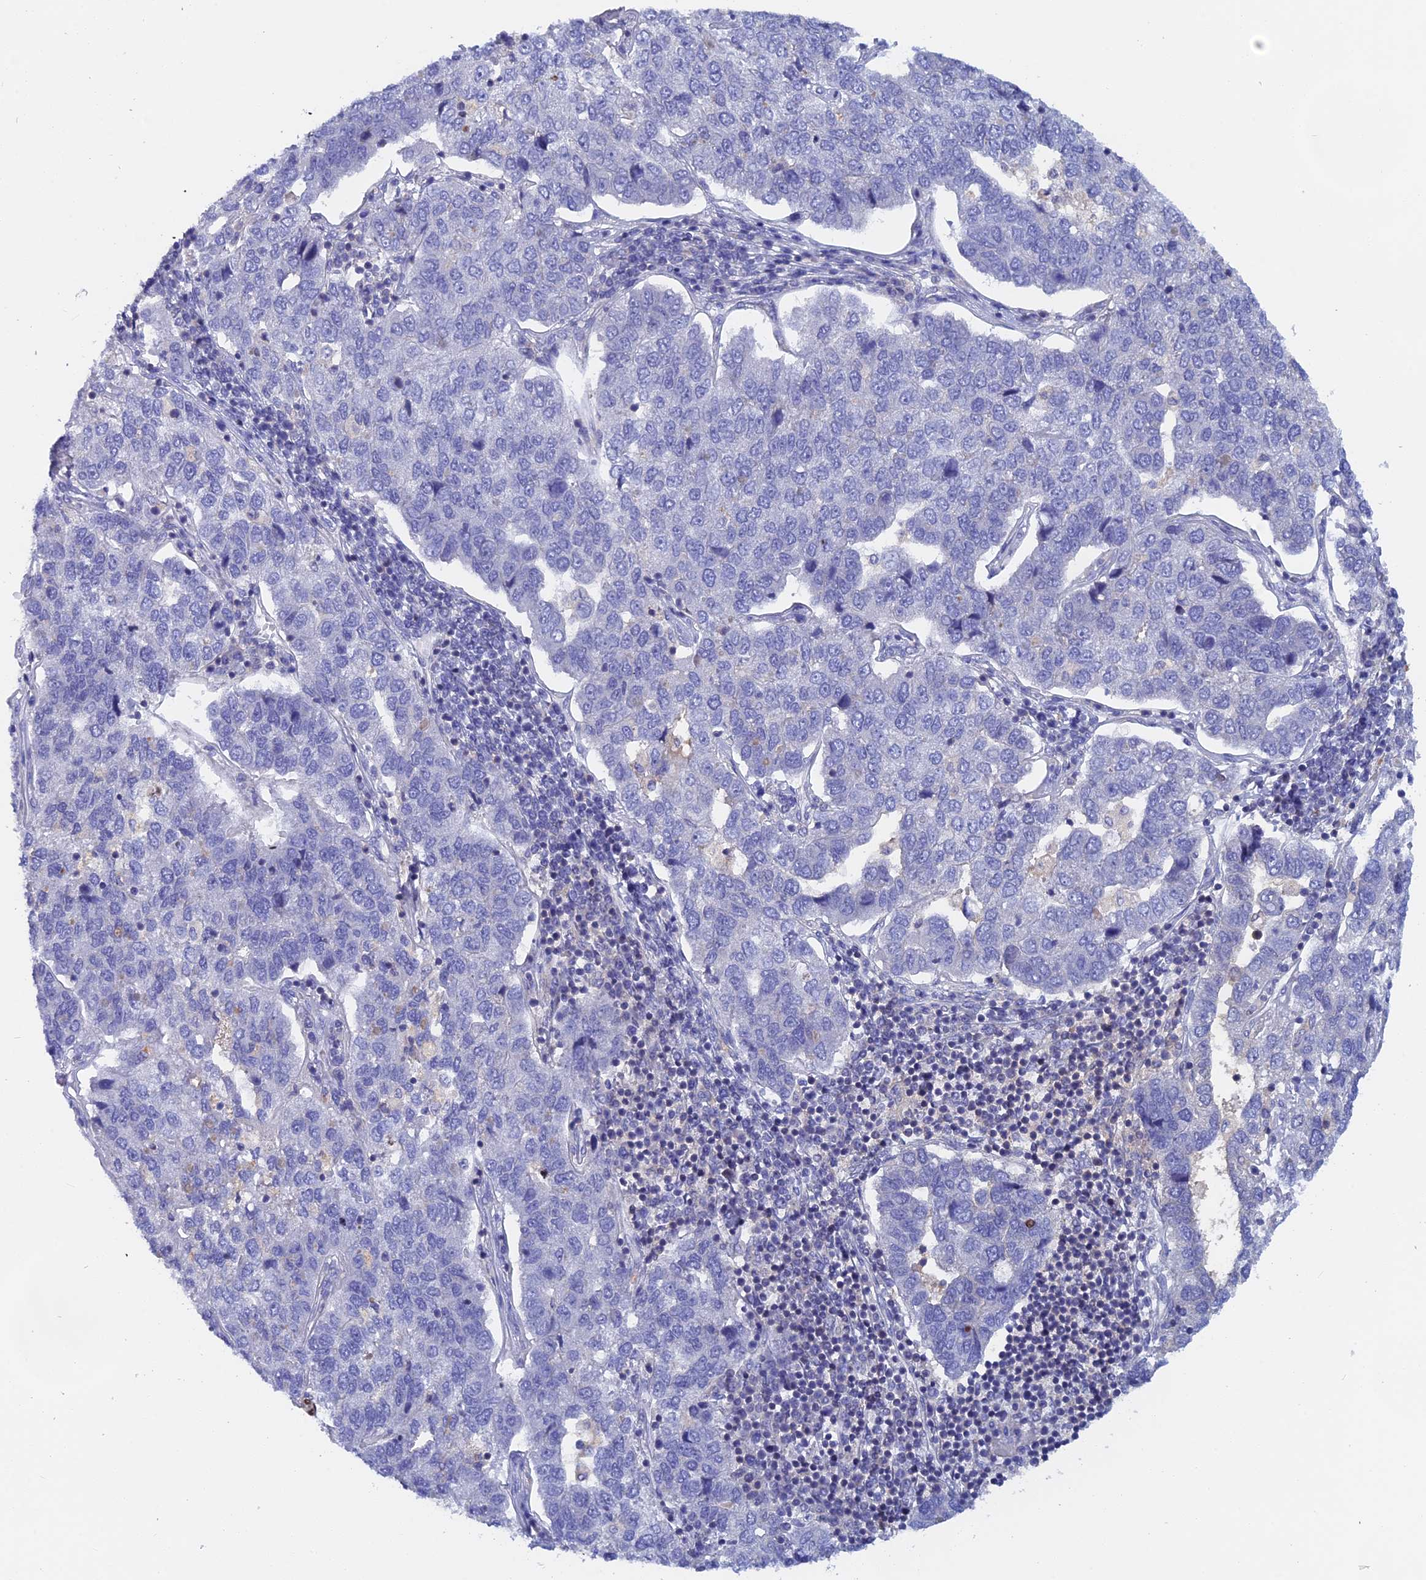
{"staining": {"intensity": "negative", "quantity": "none", "location": "none"}, "tissue": "pancreatic cancer", "cell_type": "Tumor cells", "image_type": "cancer", "snomed": [{"axis": "morphology", "description": "Adenocarcinoma, NOS"}, {"axis": "topography", "description": "Pancreas"}], "caption": "Human pancreatic cancer (adenocarcinoma) stained for a protein using immunohistochemistry reveals no expression in tumor cells.", "gene": "ACP7", "patient": {"sex": "female", "age": 61}}